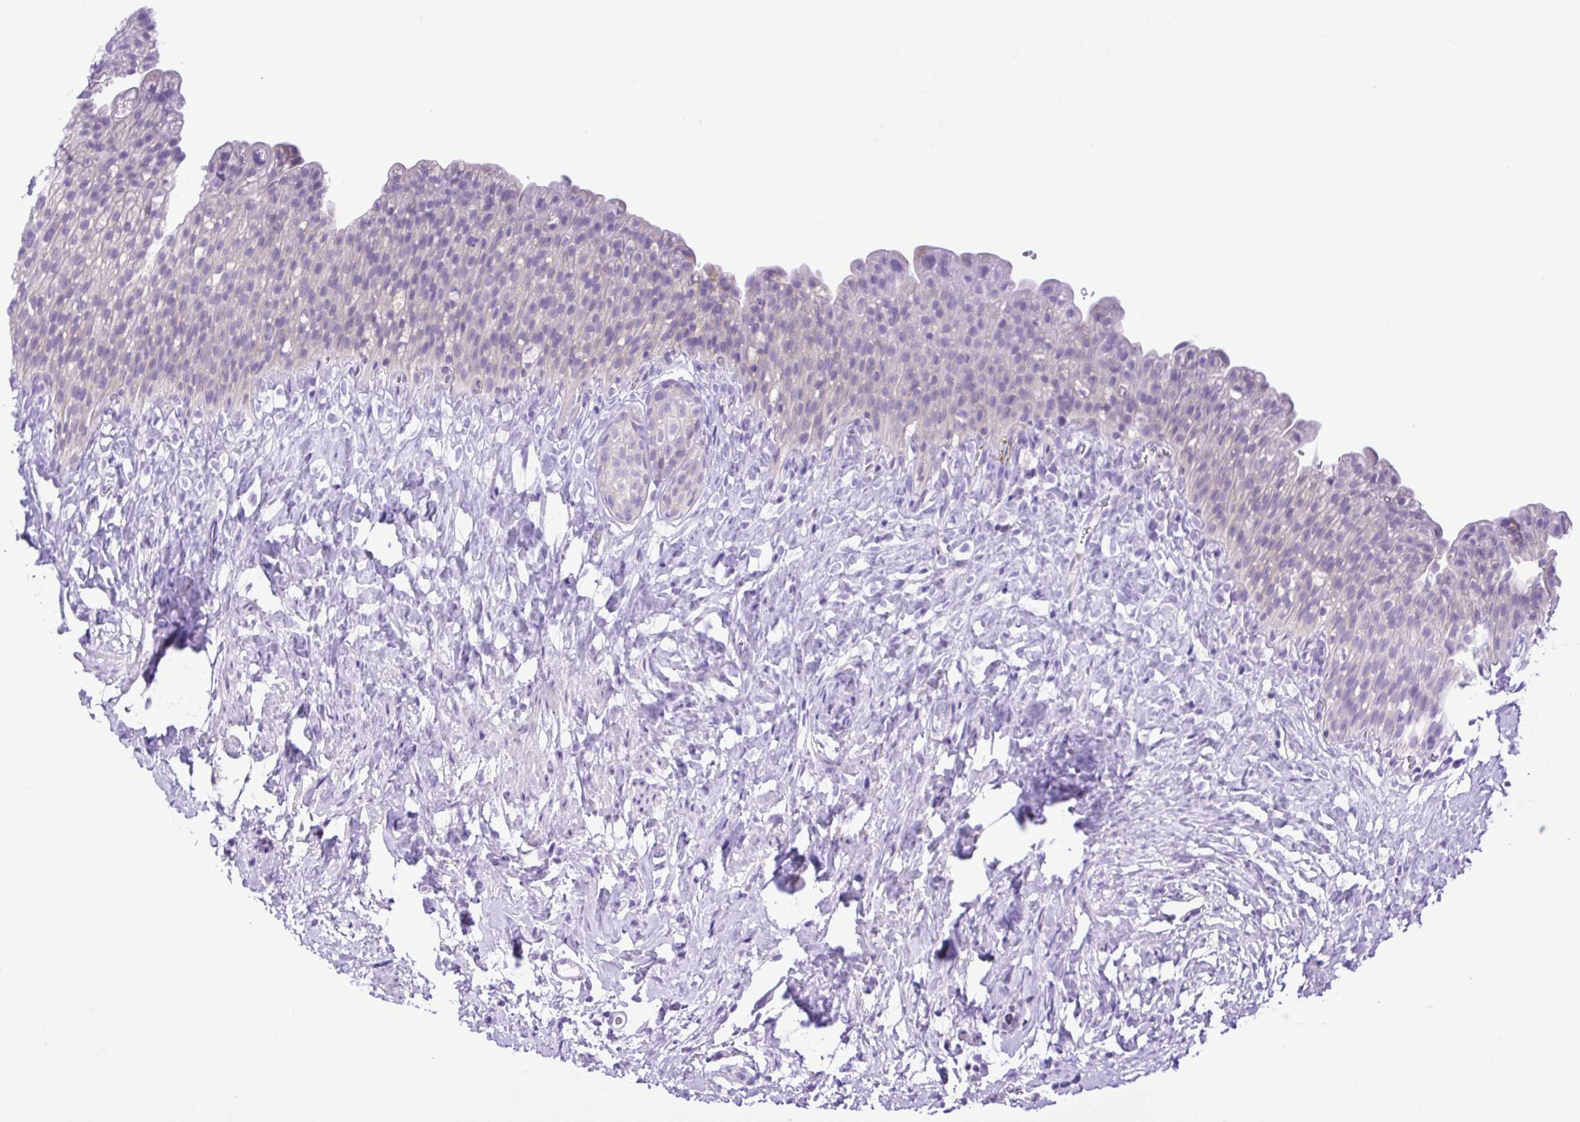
{"staining": {"intensity": "weak", "quantity": "<25%", "location": "cytoplasmic/membranous"}, "tissue": "urinary bladder", "cell_type": "Urothelial cells", "image_type": "normal", "snomed": [{"axis": "morphology", "description": "Normal tissue, NOS"}, {"axis": "topography", "description": "Urinary bladder"}, {"axis": "topography", "description": "Prostate"}], "caption": "Urothelial cells show no significant protein expression in normal urinary bladder. (DAB immunohistochemistry (IHC) visualized using brightfield microscopy, high magnification).", "gene": "SYT1", "patient": {"sex": "male", "age": 76}}